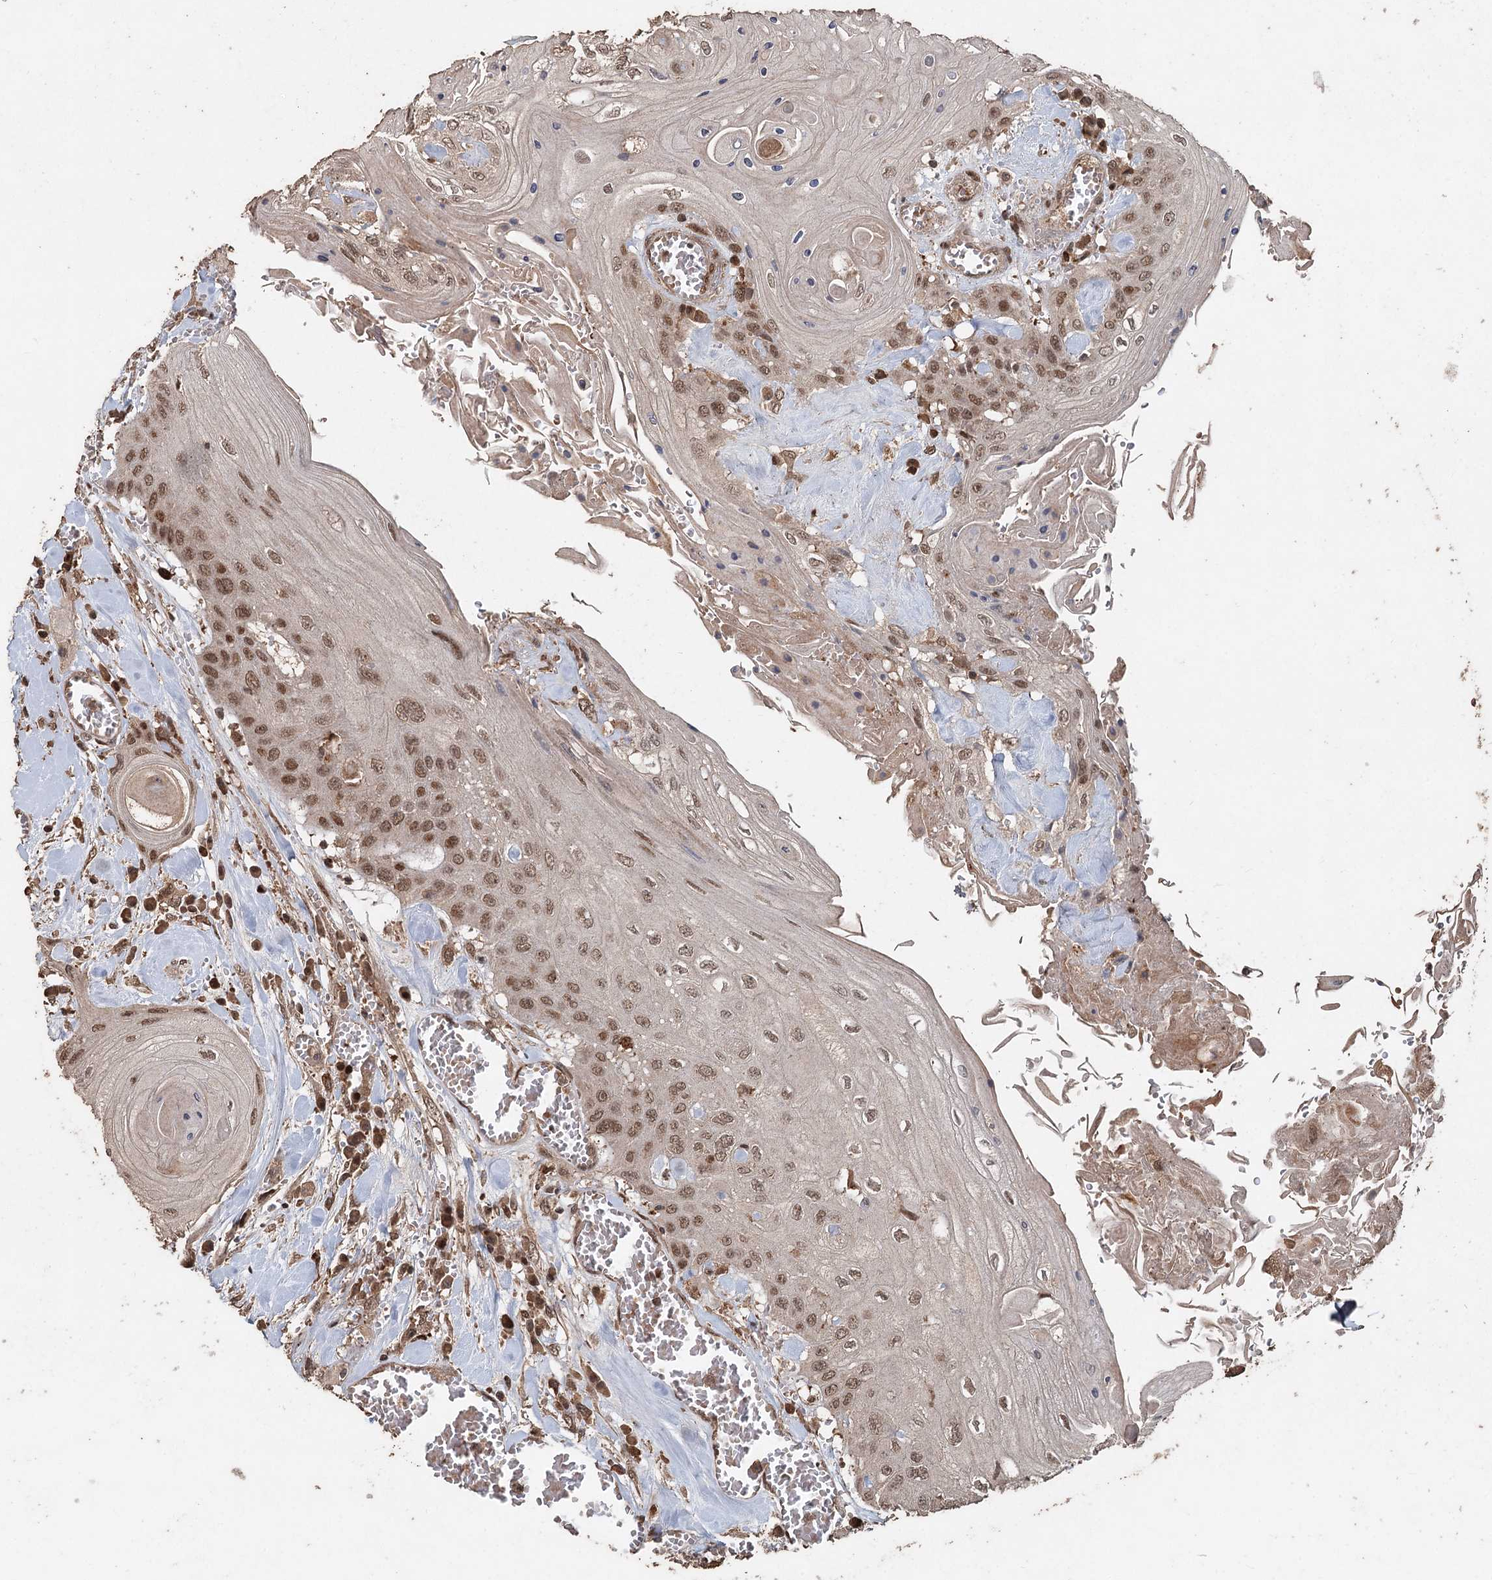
{"staining": {"intensity": "moderate", "quantity": ">75%", "location": "nuclear"}, "tissue": "head and neck cancer", "cell_type": "Tumor cells", "image_type": "cancer", "snomed": [{"axis": "morphology", "description": "Squamous cell carcinoma, NOS"}, {"axis": "topography", "description": "Head-Neck"}], "caption": "Head and neck squamous cell carcinoma stained with DAB (3,3'-diaminobenzidine) IHC reveals medium levels of moderate nuclear positivity in approximately >75% of tumor cells.", "gene": "FBXO7", "patient": {"sex": "female", "age": 43}}